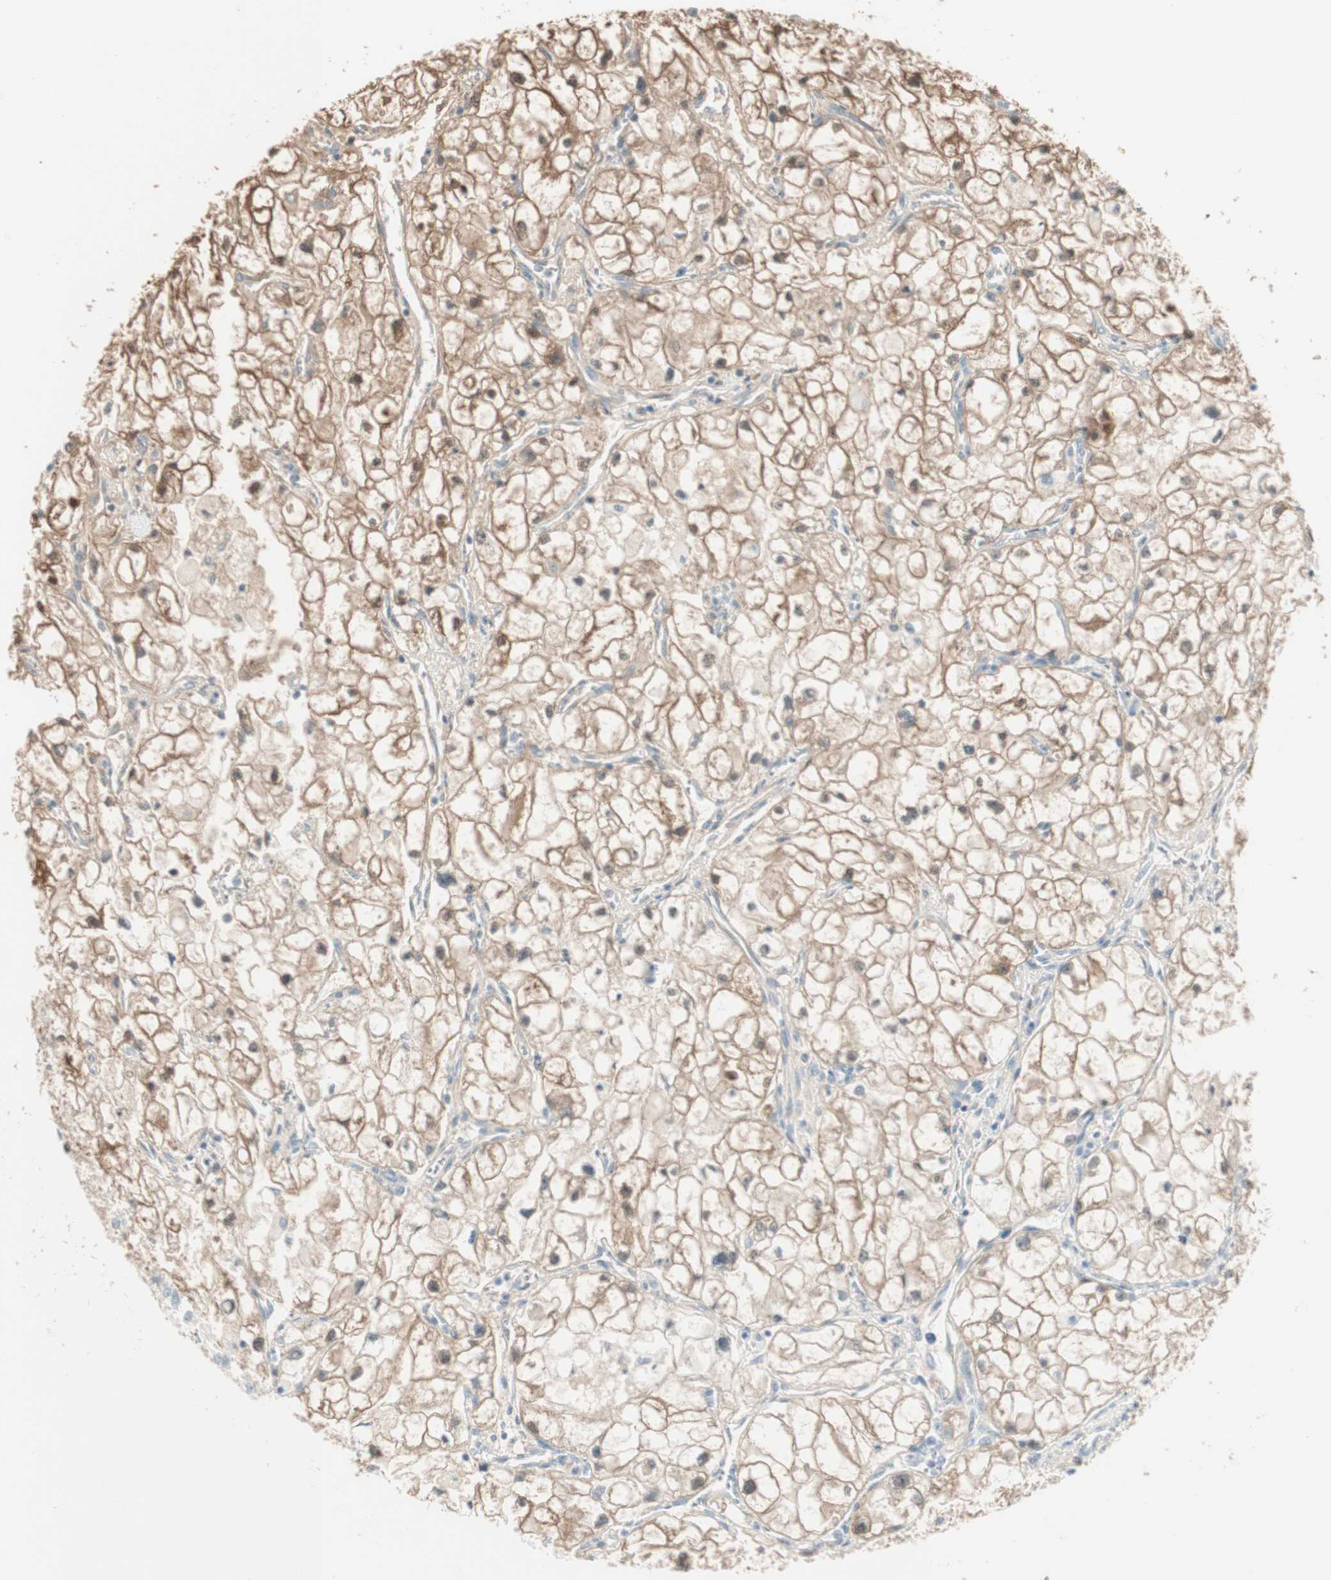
{"staining": {"intensity": "moderate", "quantity": ">75%", "location": "cytoplasmic/membranous,nuclear"}, "tissue": "renal cancer", "cell_type": "Tumor cells", "image_type": "cancer", "snomed": [{"axis": "morphology", "description": "Adenocarcinoma, NOS"}, {"axis": "topography", "description": "Kidney"}], "caption": "A photomicrograph of human adenocarcinoma (renal) stained for a protein exhibits moderate cytoplasmic/membranous and nuclear brown staining in tumor cells. (Brightfield microscopy of DAB IHC at high magnification).", "gene": "CDK3", "patient": {"sex": "female", "age": 70}}